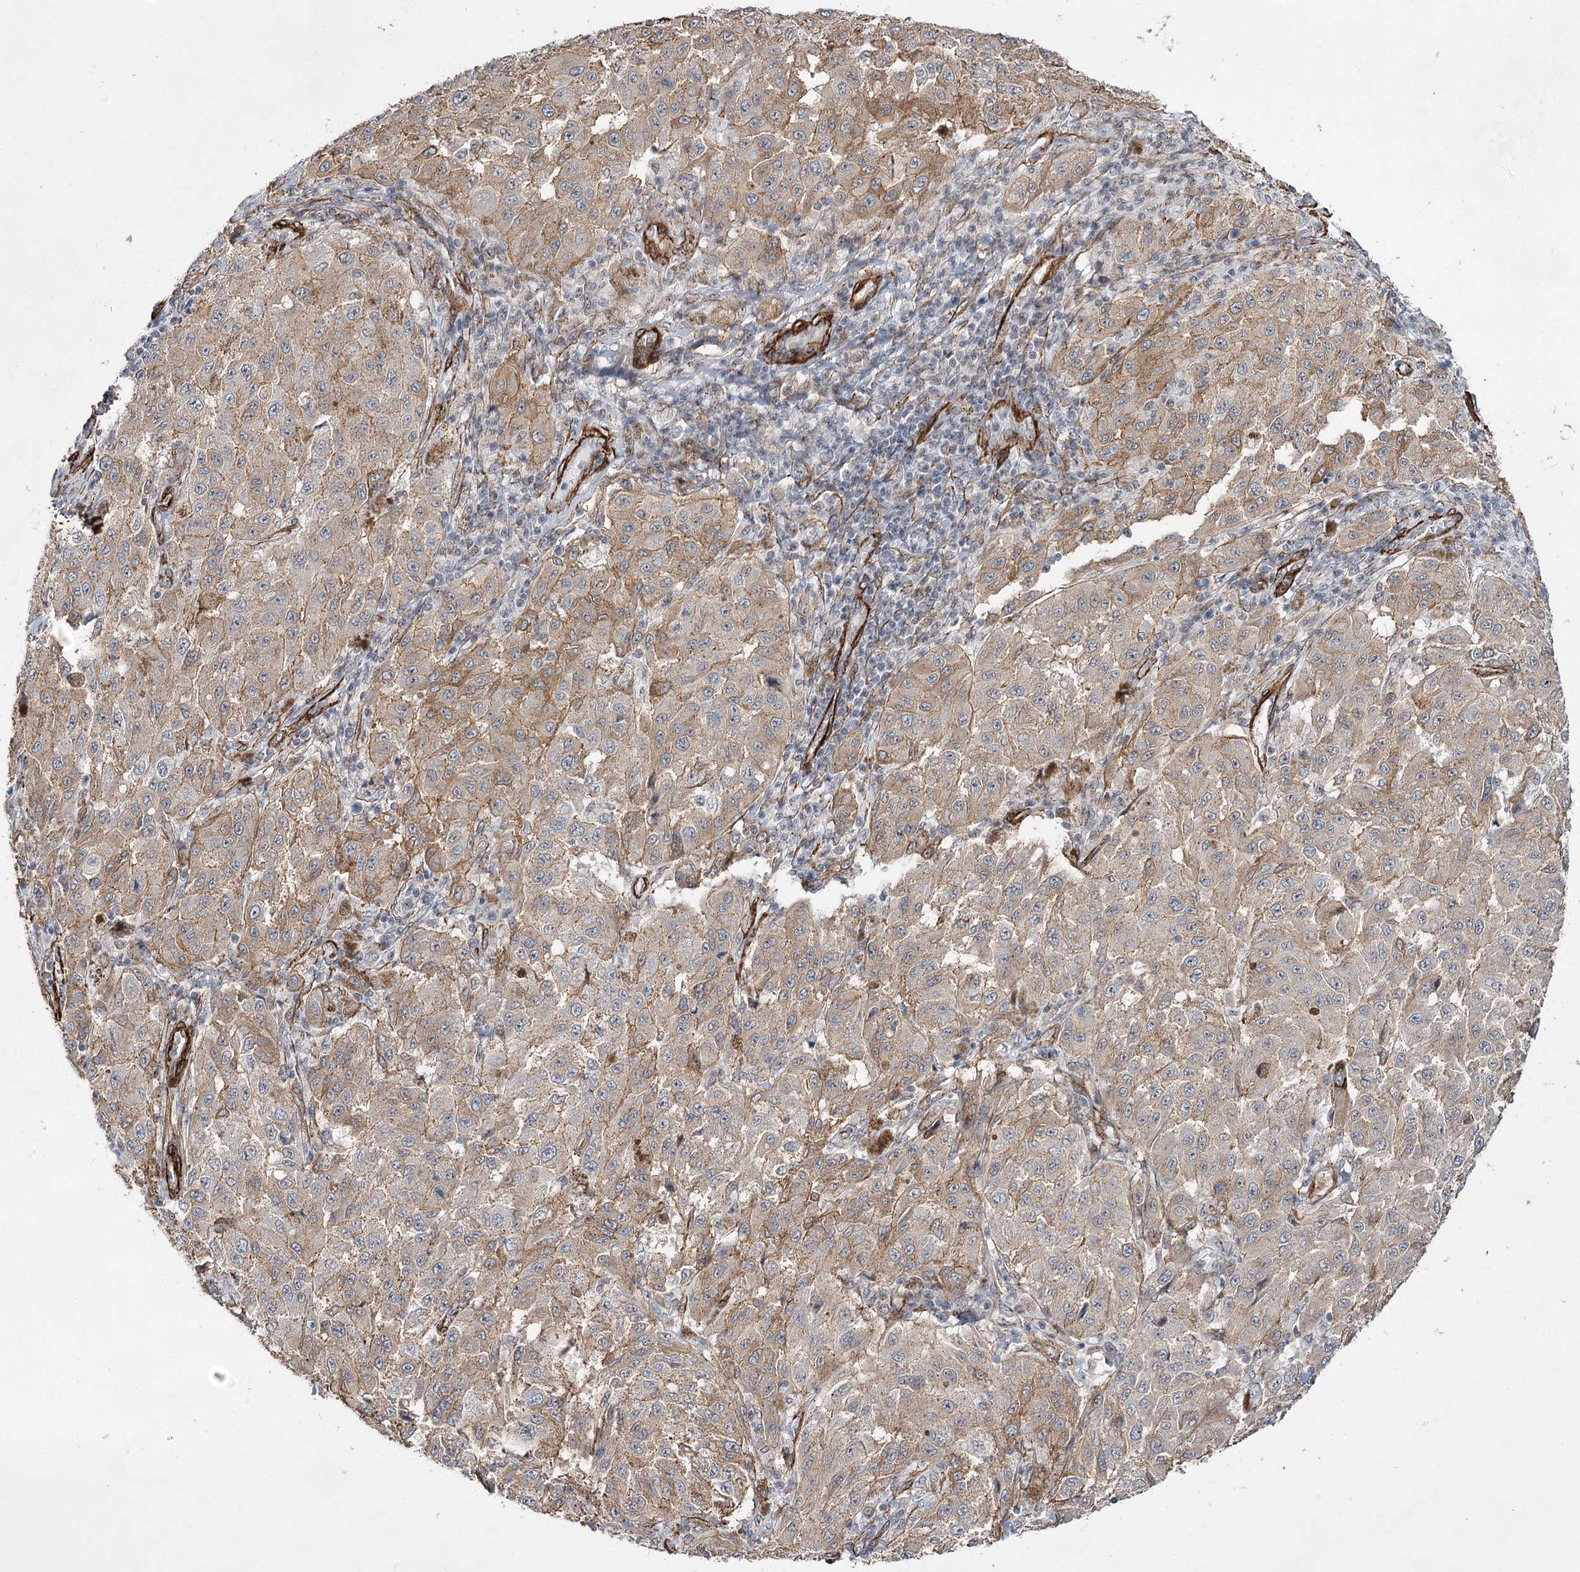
{"staining": {"intensity": "moderate", "quantity": "25%-75%", "location": "cytoplasmic/membranous"}, "tissue": "melanoma", "cell_type": "Tumor cells", "image_type": "cancer", "snomed": [{"axis": "morphology", "description": "Malignant melanoma, NOS"}, {"axis": "topography", "description": "Skin"}], "caption": "A histopathology image of malignant melanoma stained for a protein shows moderate cytoplasmic/membranous brown staining in tumor cells.", "gene": "CWF19L1", "patient": {"sex": "female", "age": 64}}